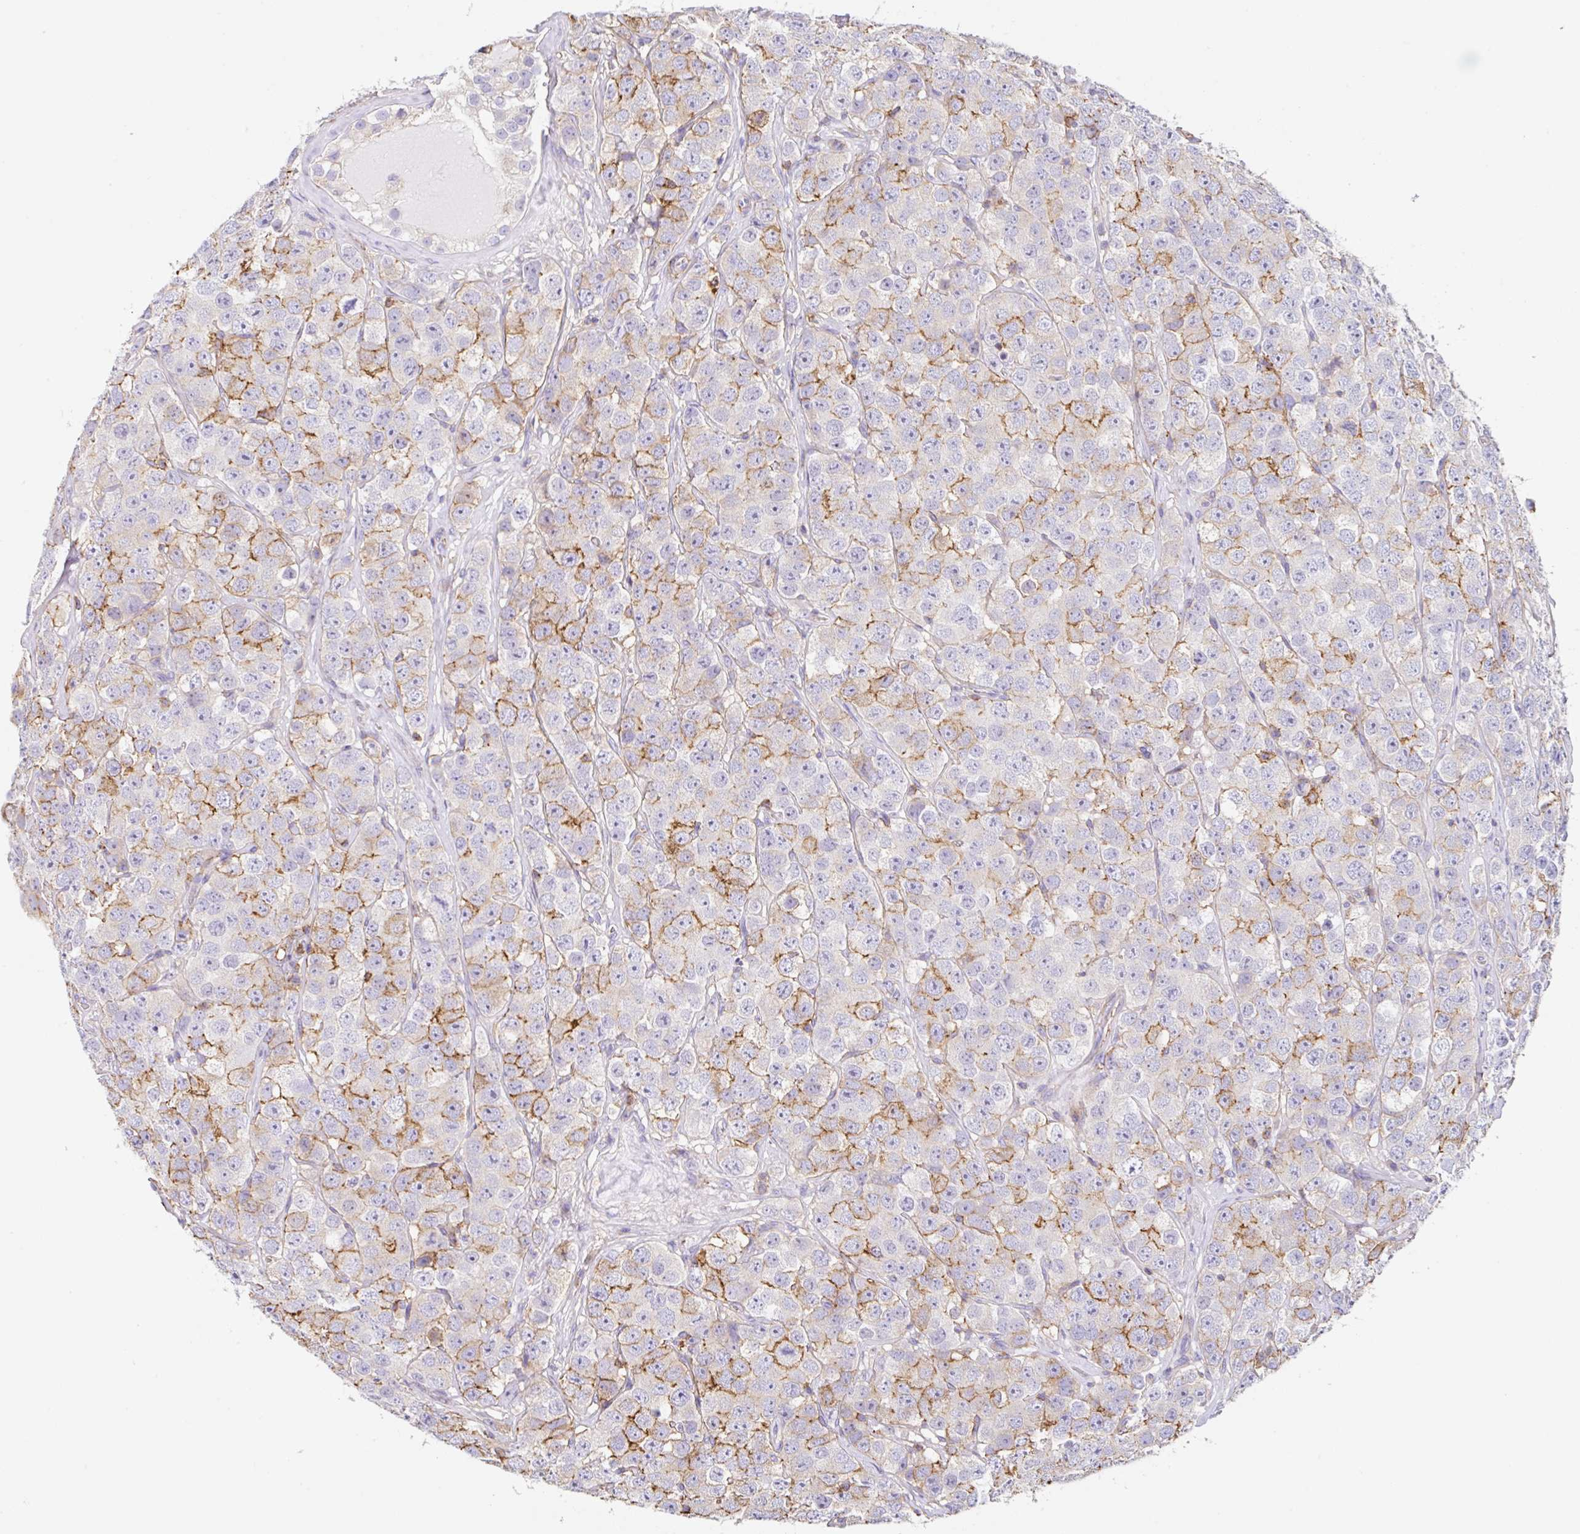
{"staining": {"intensity": "moderate", "quantity": "25%-75%", "location": "cytoplasmic/membranous"}, "tissue": "testis cancer", "cell_type": "Tumor cells", "image_type": "cancer", "snomed": [{"axis": "morphology", "description": "Seminoma, NOS"}, {"axis": "topography", "description": "Testis"}], "caption": "This histopathology image displays testis seminoma stained with immunohistochemistry (IHC) to label a protein in brown. The cytoplasmic/membranous of tumor cells show moderate positivity for the protein. Nuclei are counter-stained blue.", "gene": "MTTP", "patient": {"sex": "male", "age": 28}}